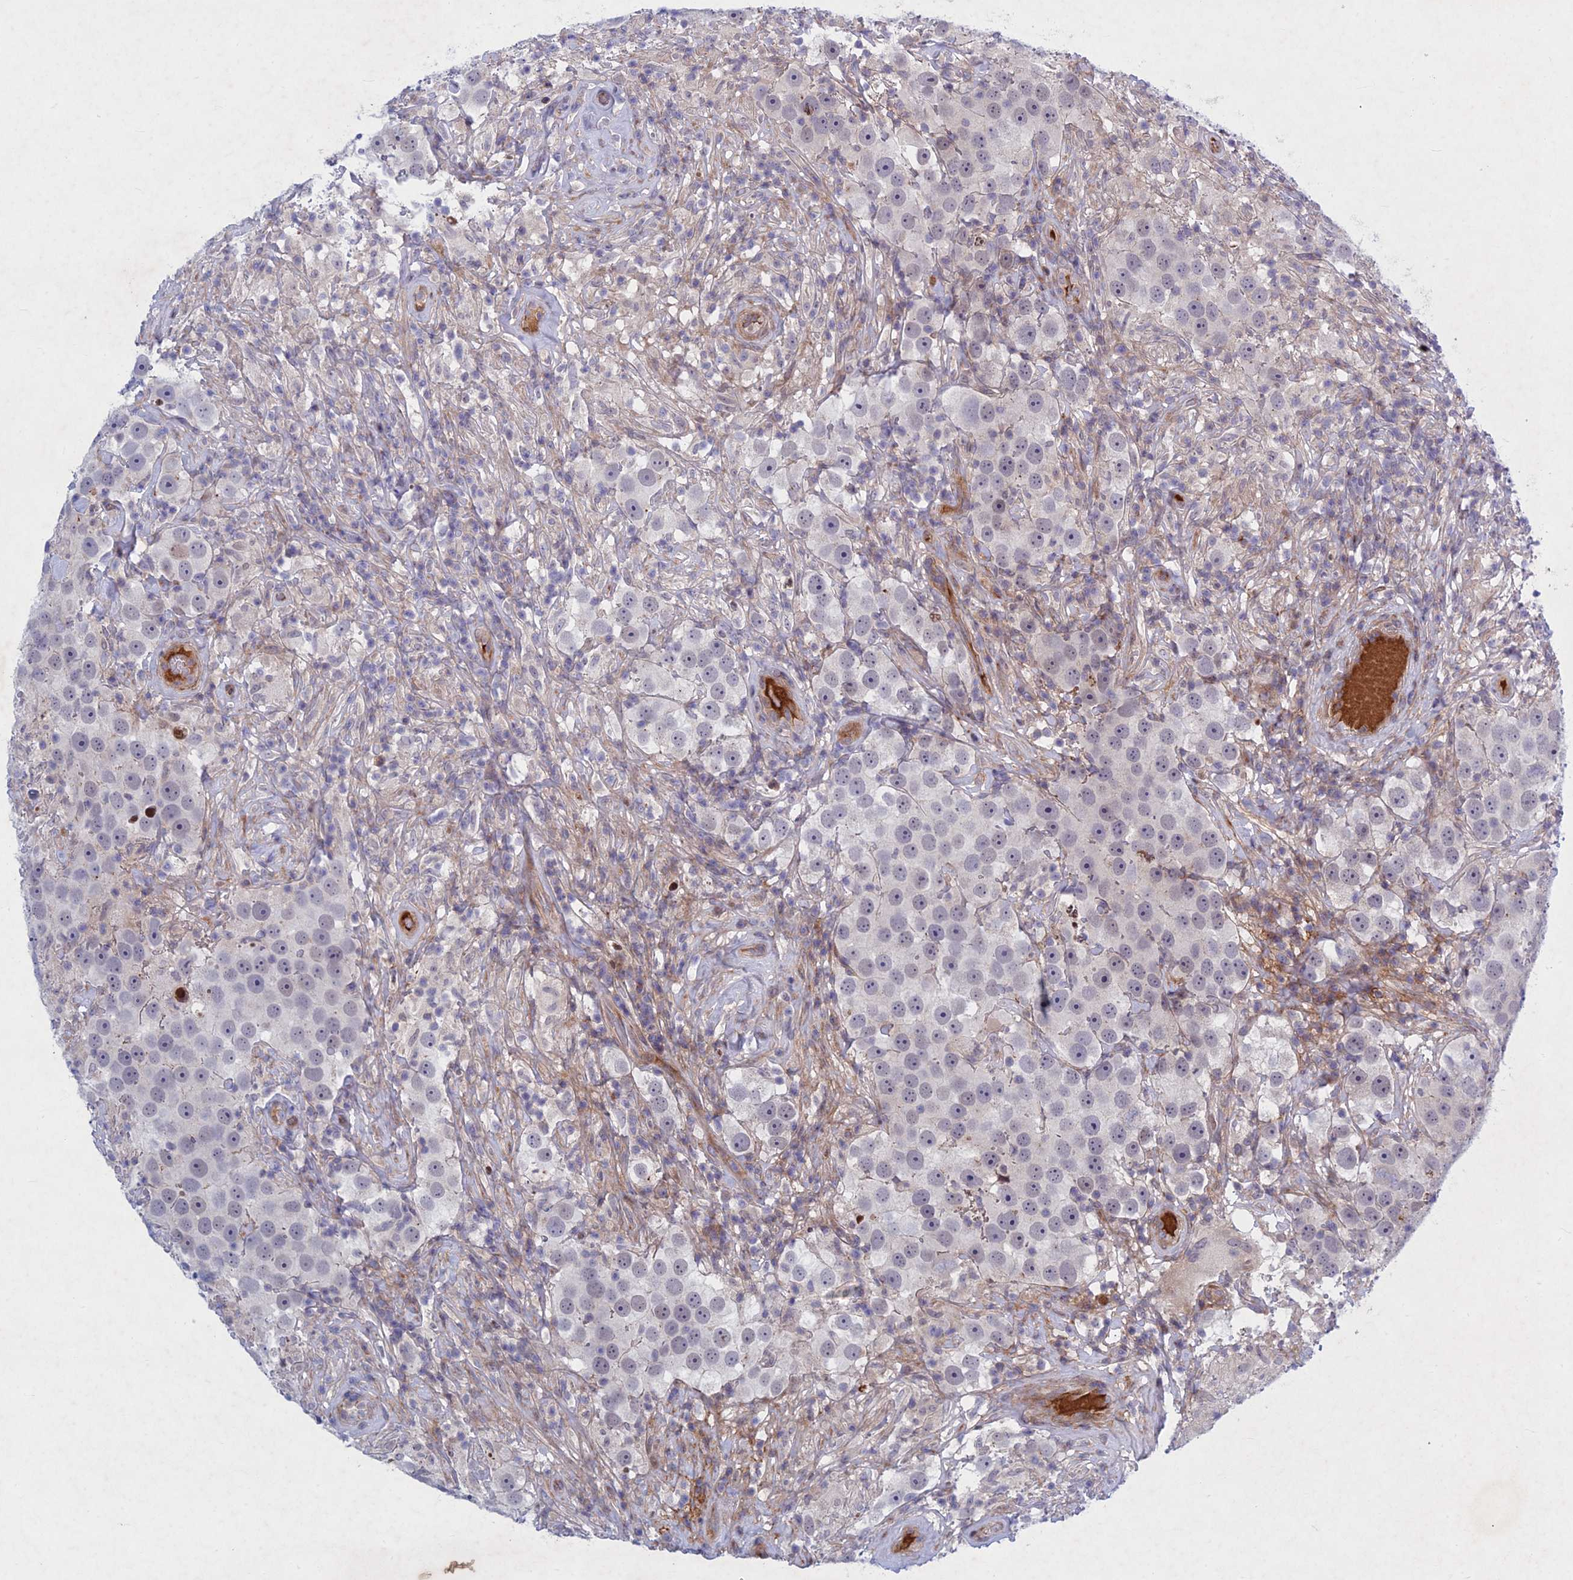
{"staining": {"intensity": "negative", "quantity": "none", "location": "none"}, "tissue": "testis cancer", "cell_type": "Tumor cells", "image_type": "cancer", "snomed": [{"axis": "morphology", "description": "Seminoma, NOS"}, {"axis": "topography", "description": "Testis"}], "caption": "Histopathology image shows no significant protein positivity in tumor cells of testis cancer.", "gene": "PTHLH", "patient": {"sex": "male", "age": 49}}